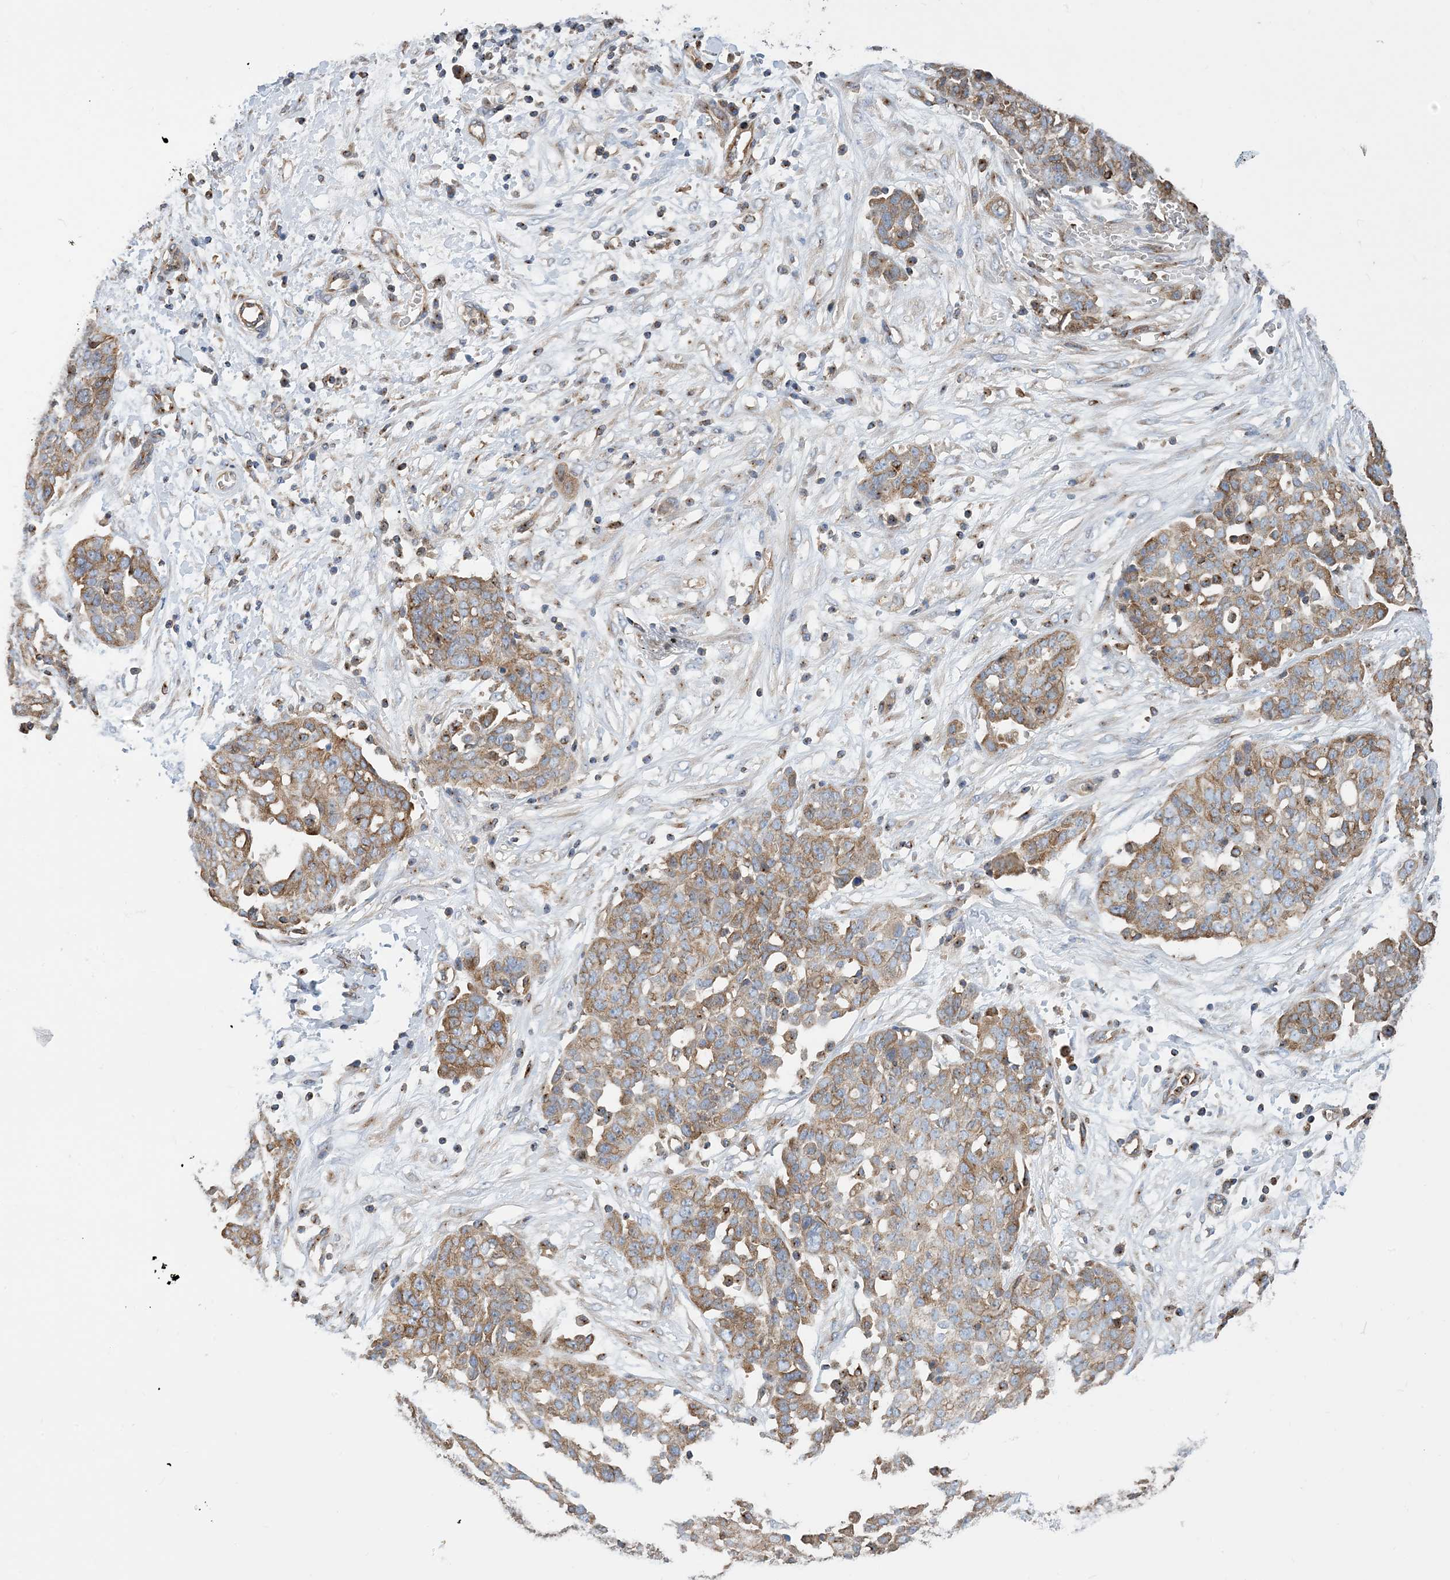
{"staining": {"intensity": "moderate", "quantity": ">75%", "location": "cytoplasmic/membranous"}, "tissue": "ovarian cancer", "cell_type": "Tumor cells", "image_type": "cancer", "snomed": [{"axis": "morphology", "description": "Cystadenocarcinoma, serous, NOS"}, {"axis": "topography", "description": "Soft tissue"}, {"axis": "topography", "description": "Ovary"}], "caption": "Ovarian cancer stained for a protein (brown) exhibits moderate cytoplasmic/membranous positive expression in about >75% of tumor cells.", "gene": "DYNC1LI1", "patient": {"sex": "female", "age": 57}}